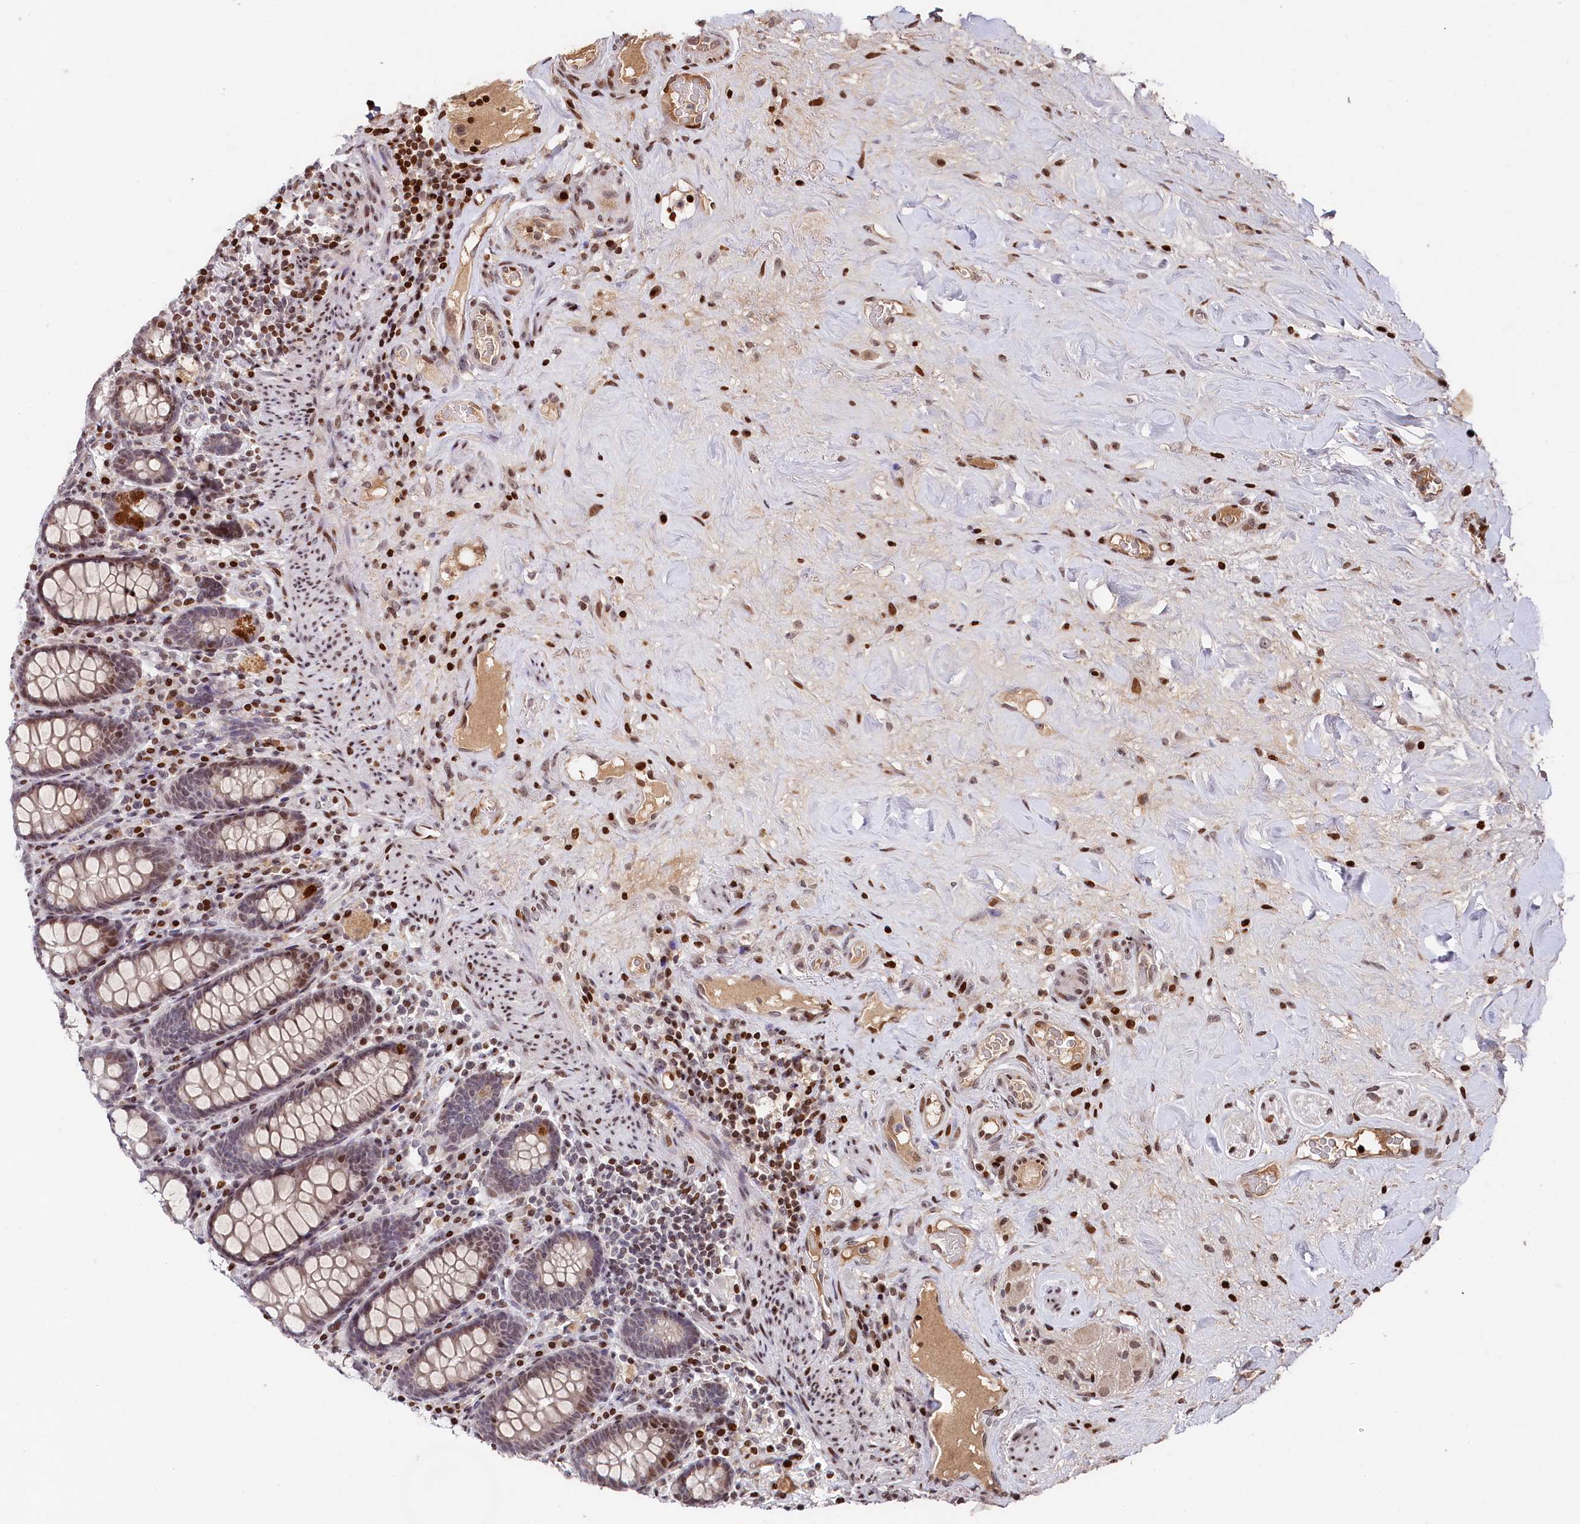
{"staining": {"intensity": "strong", "quantity": ">75%", "location": "nuclear"}, "tissue": "colon", "cell_type": "Endothelial cells", "image_type": "normal", "snomed": [{"axis": "morphology", "description": "Normal tissue, NOS"}, {"axis": "topography", "description": "Colon"}], "caption": "This is a micrograph of IHC staining of benign colon, which shows strong expression in the nuclear of endothelial cells.", "gene": "MCF2L2", "patient": {"sex": "female", "age": 79}}